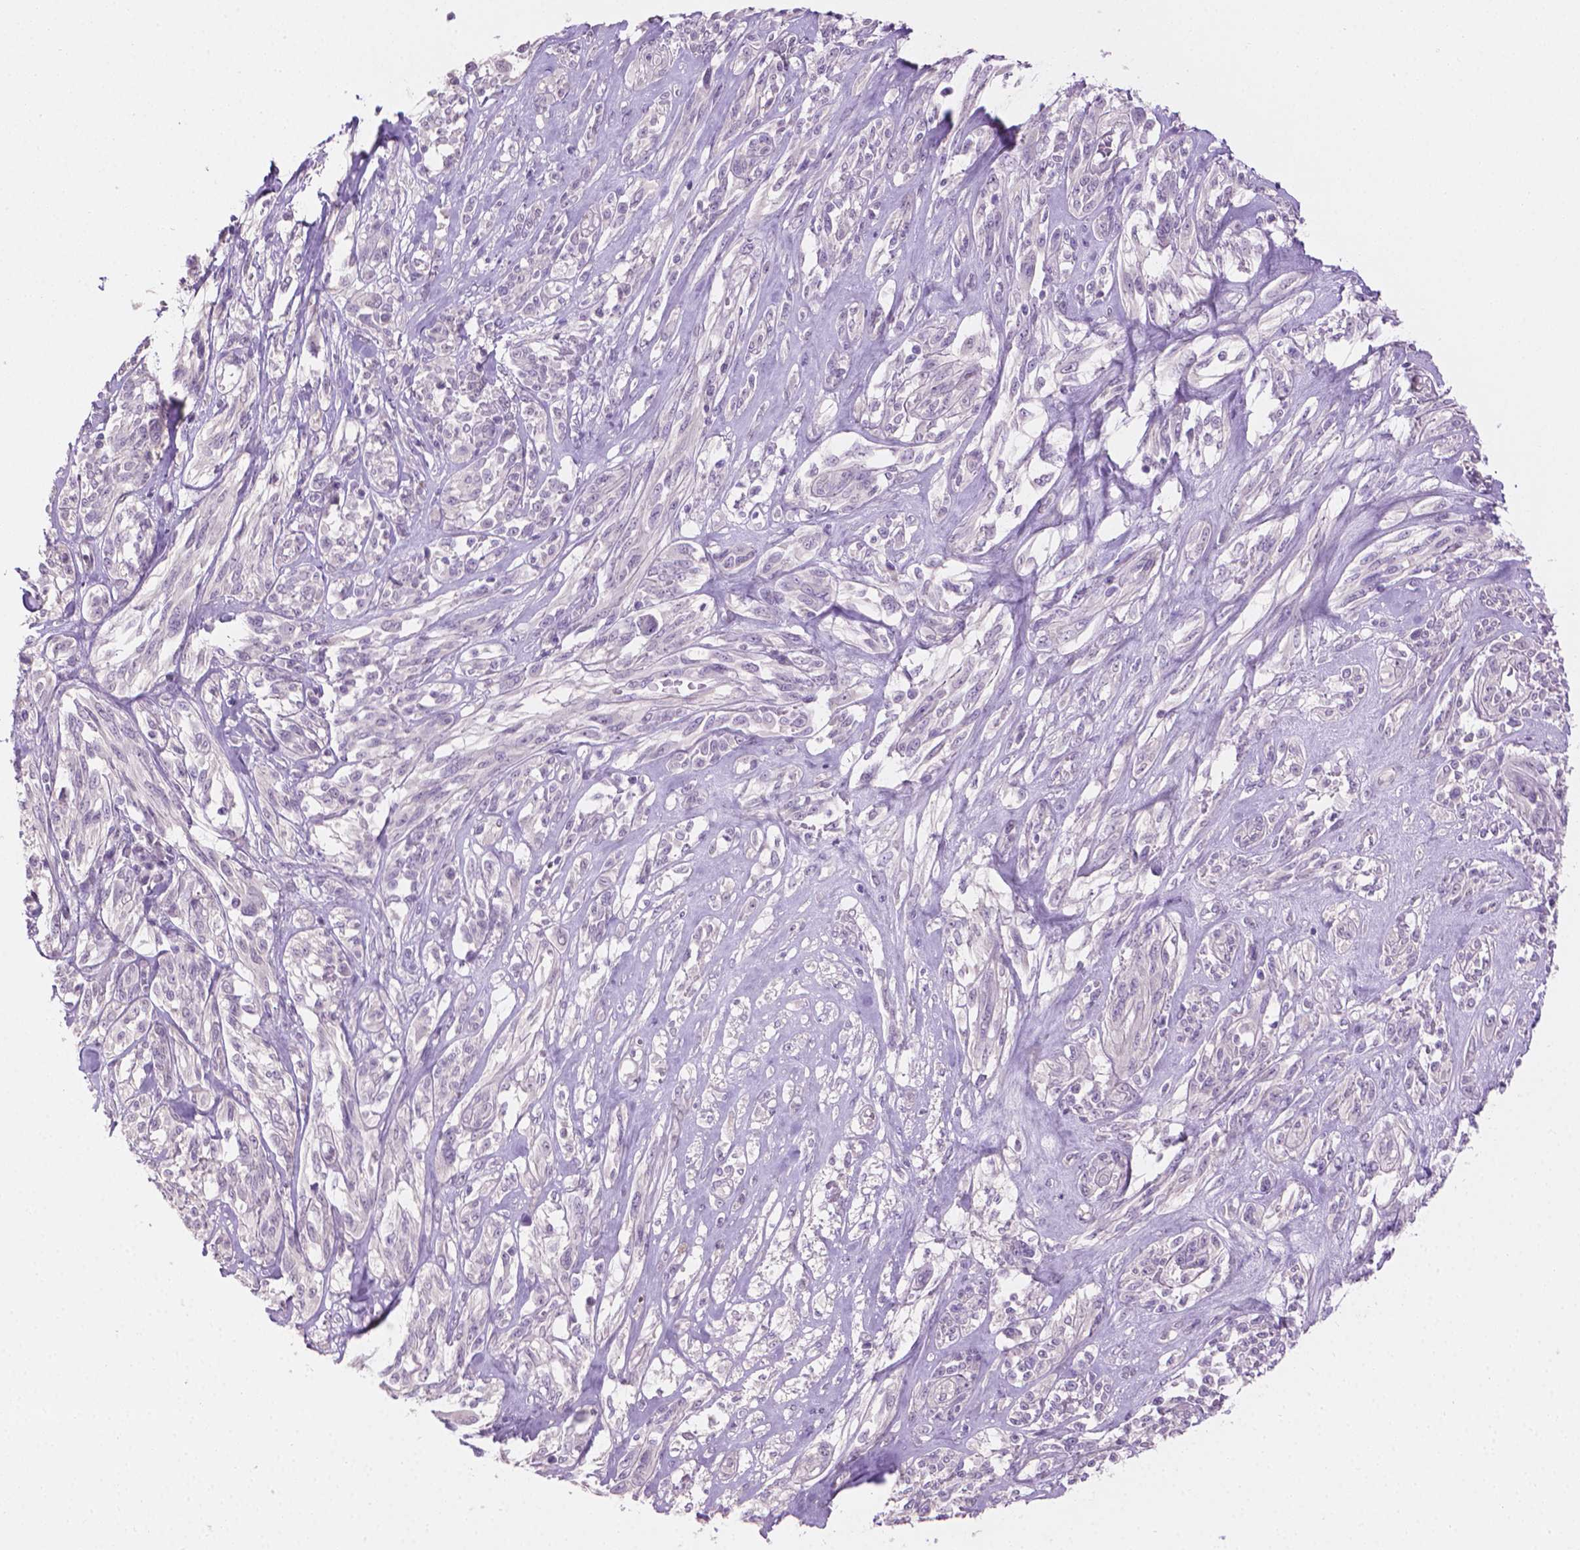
{"staining": {"intensity": "negative", "quantity": "none", "location": "none"}, "tissue": "melanoma", "cell_type": "Tumor cells", "image_type": "cancer", "snomed": [{"axis": "morphology", "description": "Malignant melanoma, NOS"}, {"axis": "topography", "description": "Skin"}], "caption": "Melanoma was stained to show a protein in brown. There is no significant positivity in tumor cells.", "gene": "GSDMA", "patient": {"sex": "female", "age": 91}}